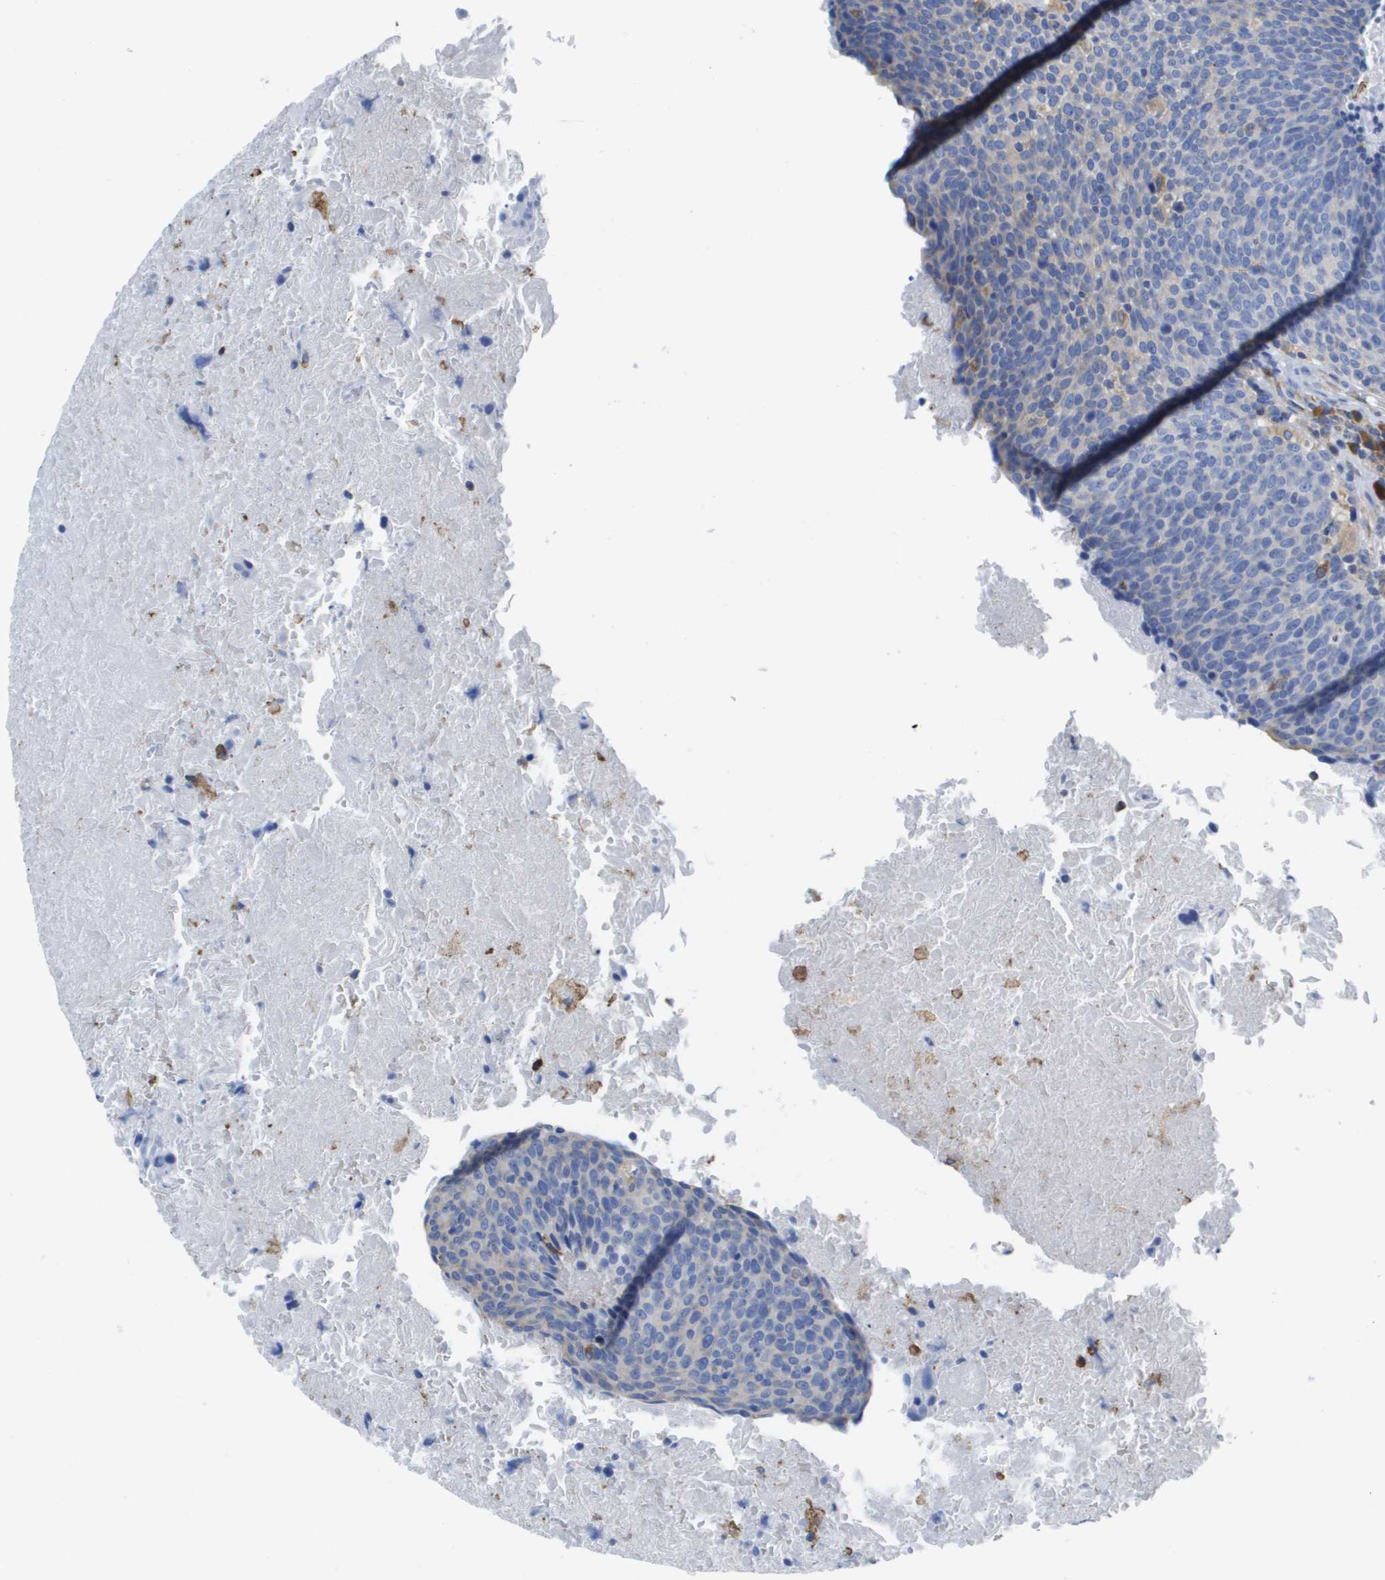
{"staining": {"intensity": "negative", "quantity": "none", "location": "none"}, "tissue": "head and neck cancer", "cell_type": "Tumor cells", "image_type": "cancer", "snomed": [{"axis": "morphology", "description": "Squamous cell carcinoma, NOS"}, {"axis": "morphology", "description": "Squamous cell carcinoma, metastatic, NOS"}, {"axis": "topography", "description": "Lymph node"}, {"axis": "topography", "description": "Head-Neck"}], "caption": "This micrograph is of head and neck cancer stained with IHC to label a protein in brown with the nuclei are counter-stained blue. There is no positivity in tumor cells. (Immunohistochemistry, brightfield microscopy, high magnification).", "gene": "SDR42E1", "patient": {"sex": "male", "age": 62}}